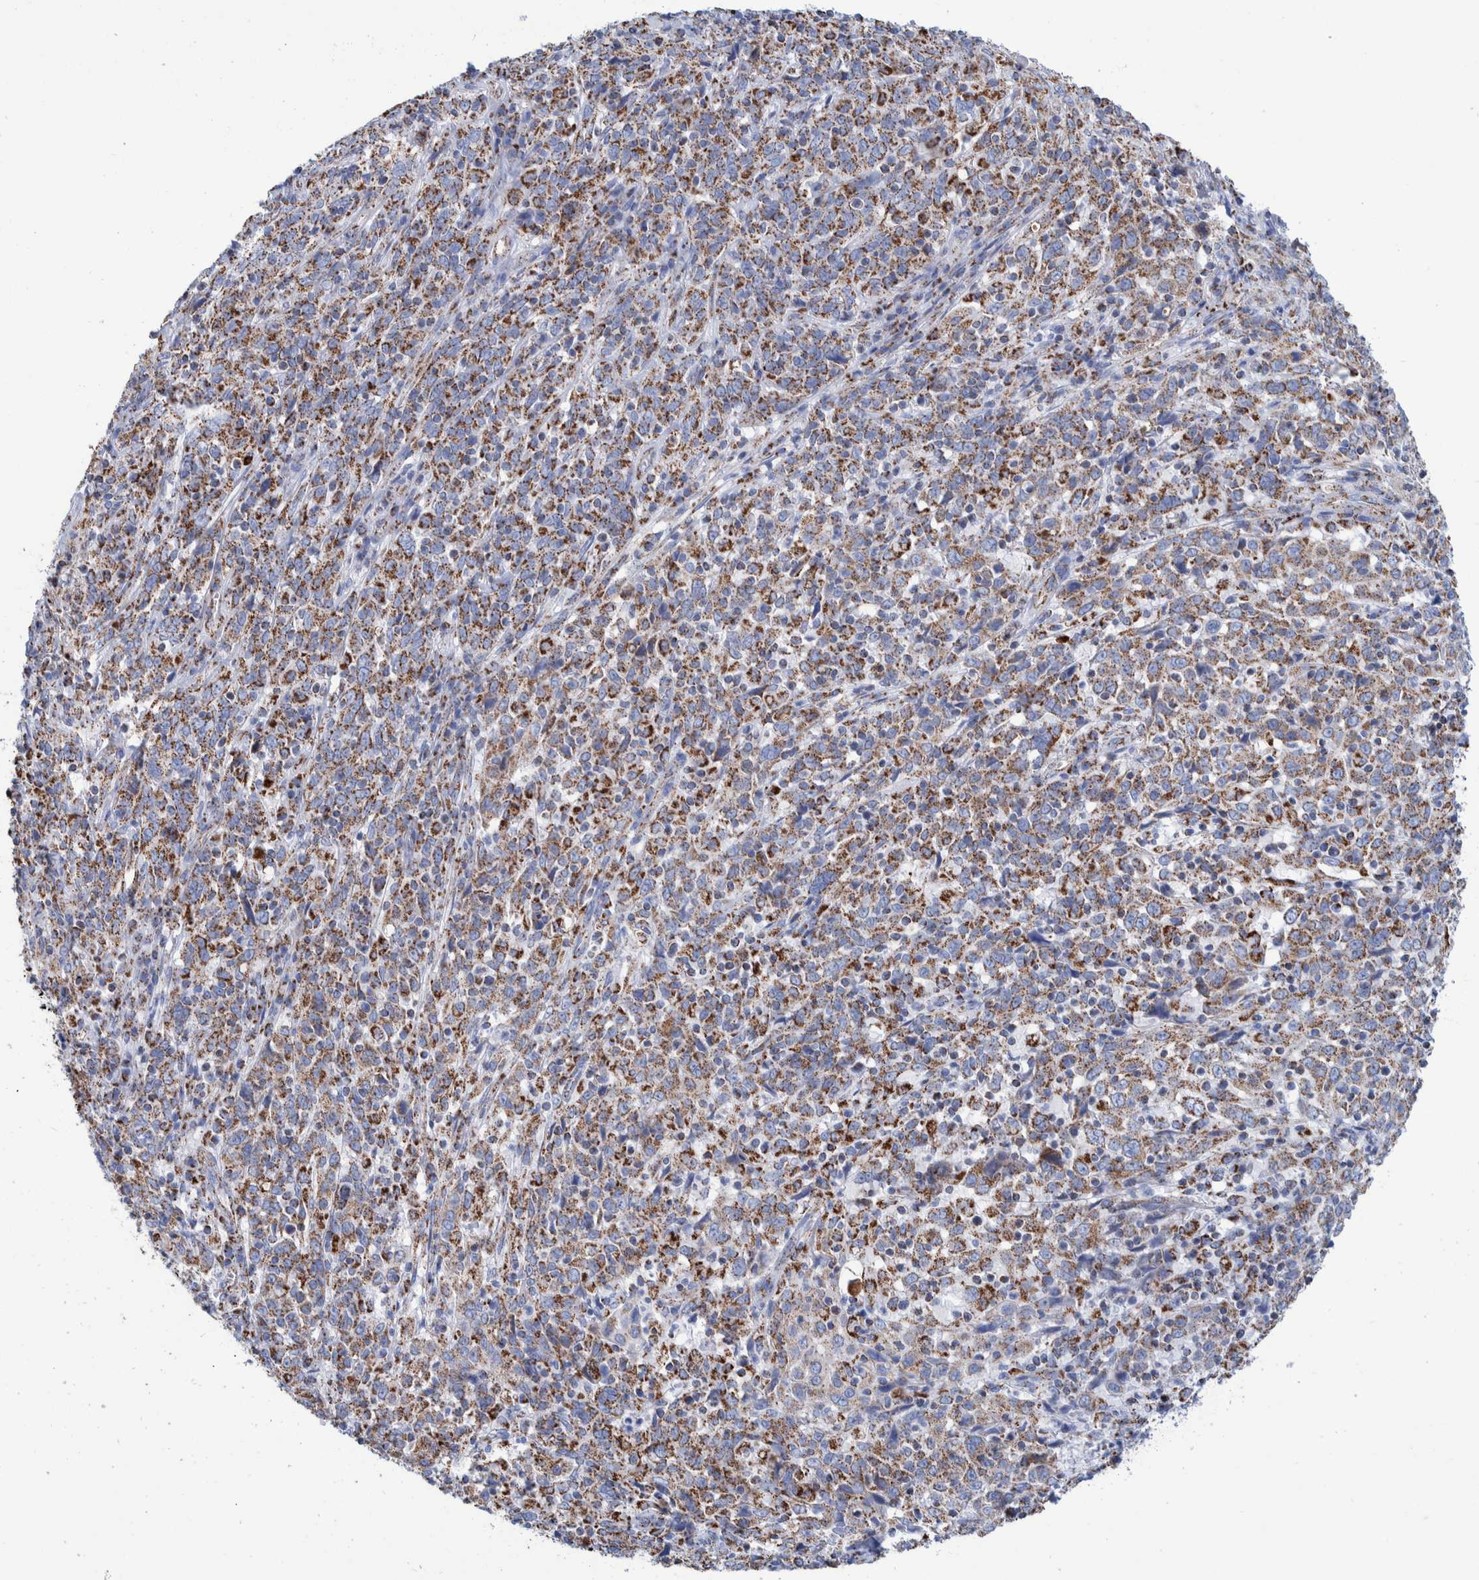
{"staining": {"intensity": "moderate", "quantity": ">75%", "location": "cytoplasmic/membranous"}, "tissue": "cervical cancer", "cell_type": "Tumor cells", "image_type": "cancer", "snomed": [{"axis": "morphology", "description": "Squamous cell carcinoma, NOS"}, {"axis": "topography", "description": "Cervix"}], "caption": "A high-resolution image shows IHC staining of squamous cell carcinoma (cervical), which shows moderate cytoplasmic/membranous positivity in about >75% of tumor cells.", "gene": "DECR1", "patient": {"sex": "female", "age": 46}}